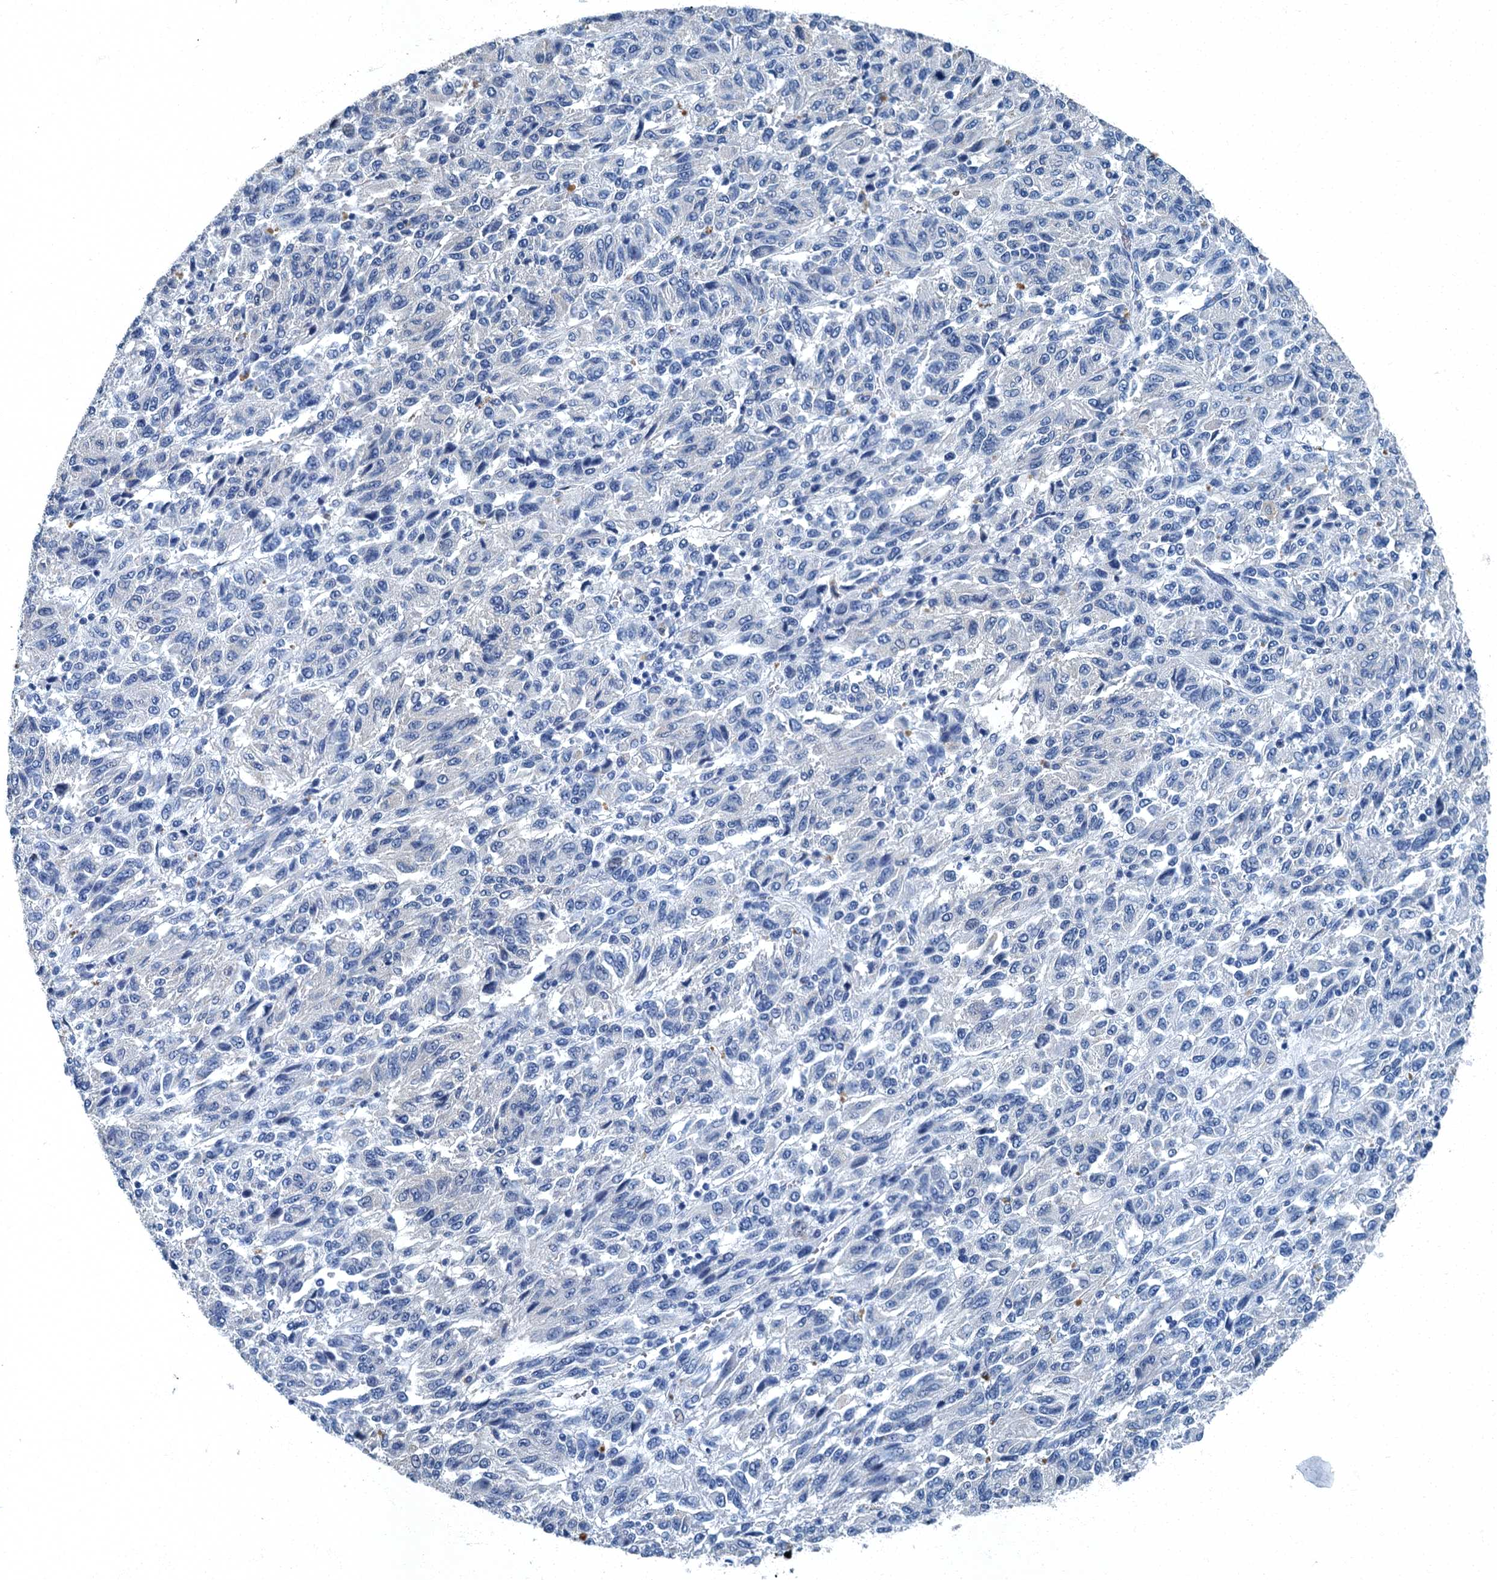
{"staining": {"intensity": "negative", "quantity": "none", "location": "none"}, "tissue": "melanoma", "cell_type": "Tumor cells", "image_type": "cancer", "snomed": [{"axis": "morphology", "description": "Malignant melanoma, Metastatic site"}, {"axis": "topography", "description": "Lung"}], "caption": "There is no significant positivity in tumor cells of malignant melanoma (metastatic site). (DAB immunohistochemistry, high magnification).", "gene": "GADL1", "patient": {"sex": "male", "age": 64}}